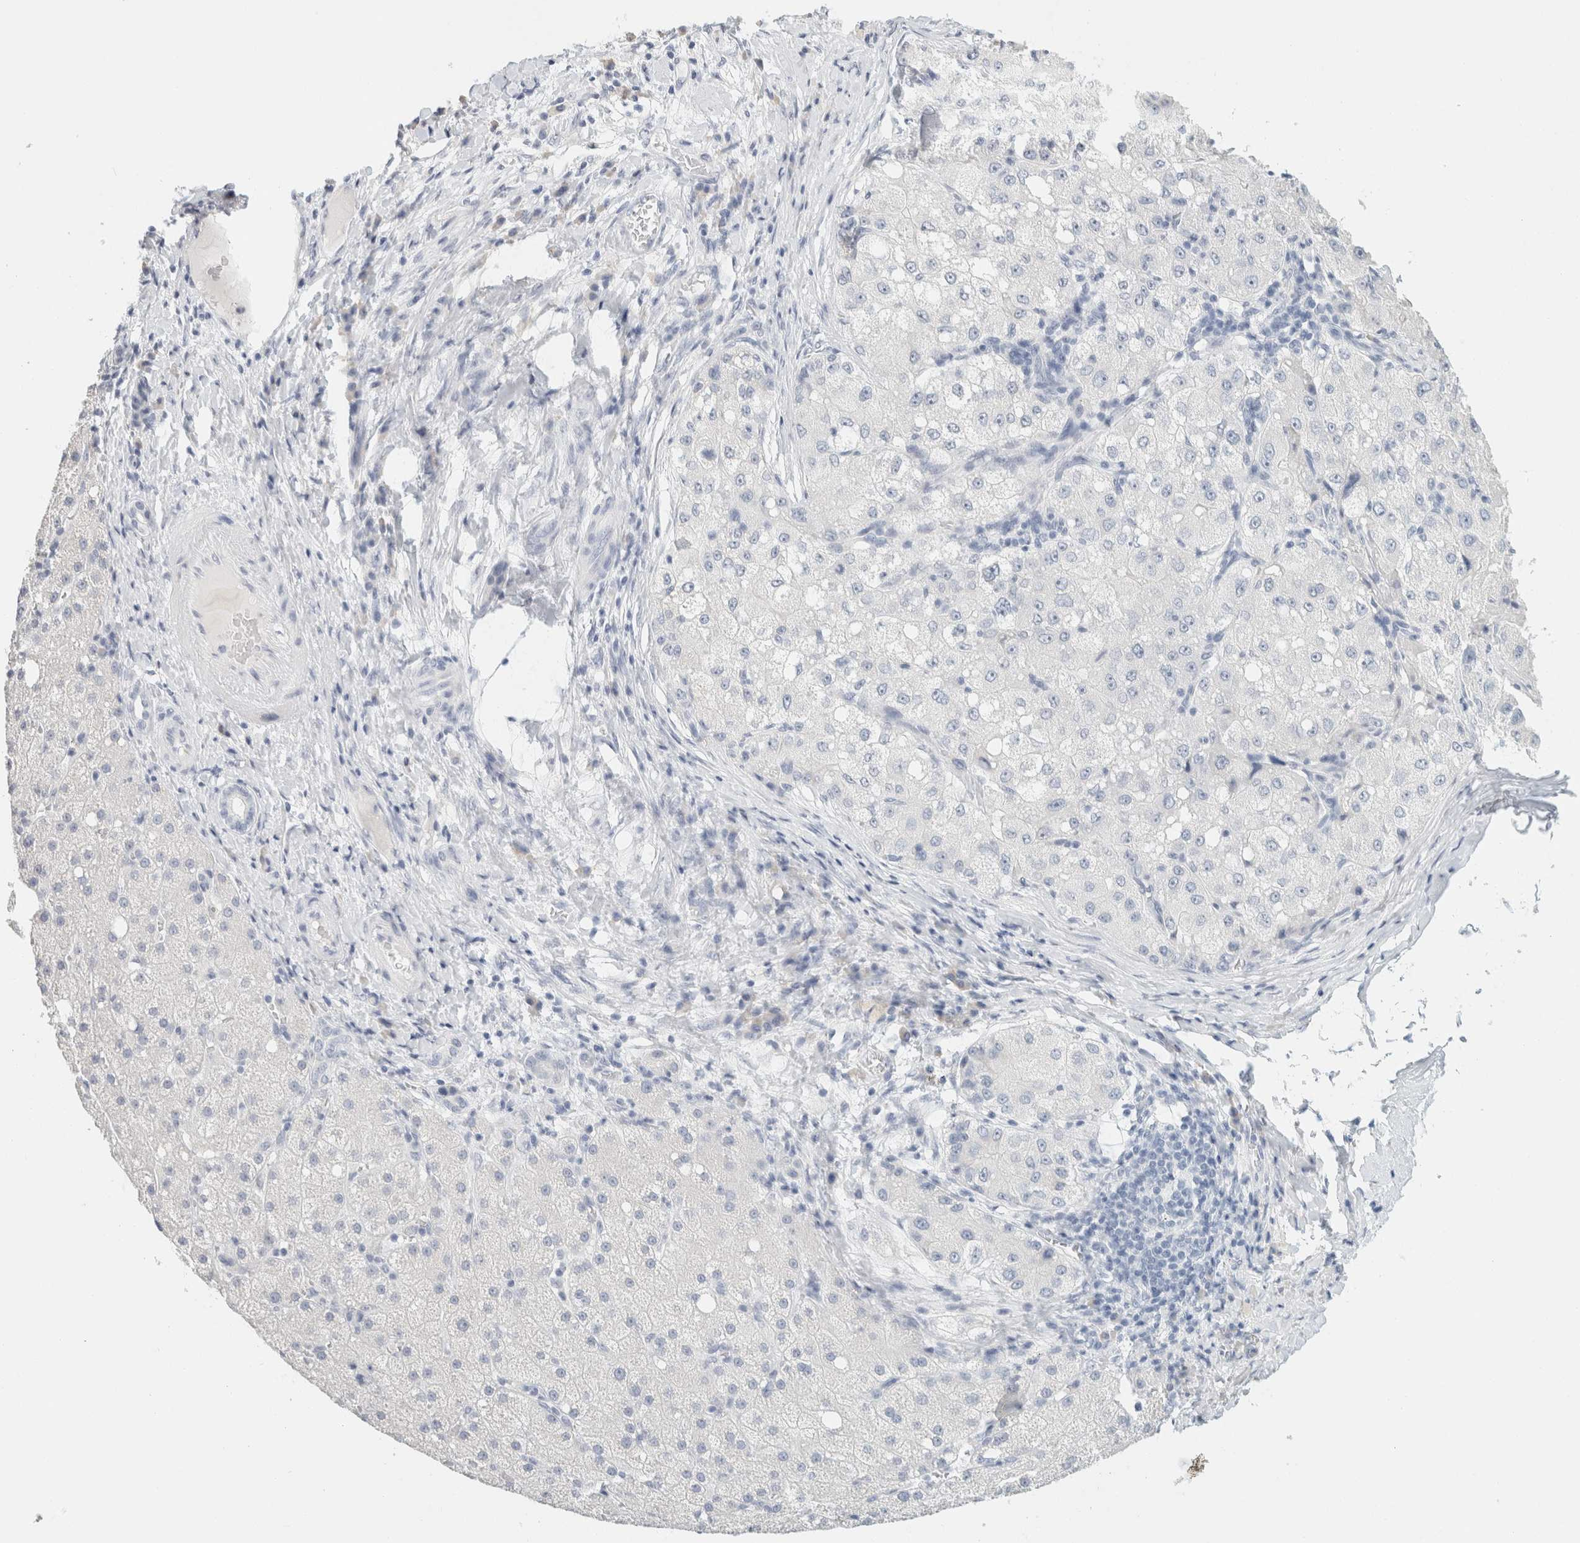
{"staining": {"intensity": "negative", "quantity": "none", "location": "none"}, "tissue": "liver cancer", "cell_type": "Tumor cells", "image_type": "cancer", "snomed": [{"axis": "morphology", "description": "Carcinoma, Hepatocellular, NOS"}, {"axis": "topography", "description": "Liver"}], "caption": "This is an immunohistochemistry (IHC) photomicrograph of human liver cancer (hepatocellular carcinoma). There is no expression in tumor cells.", "gene": "NEFM", "patient": {"sex": "male", "age": 80}}